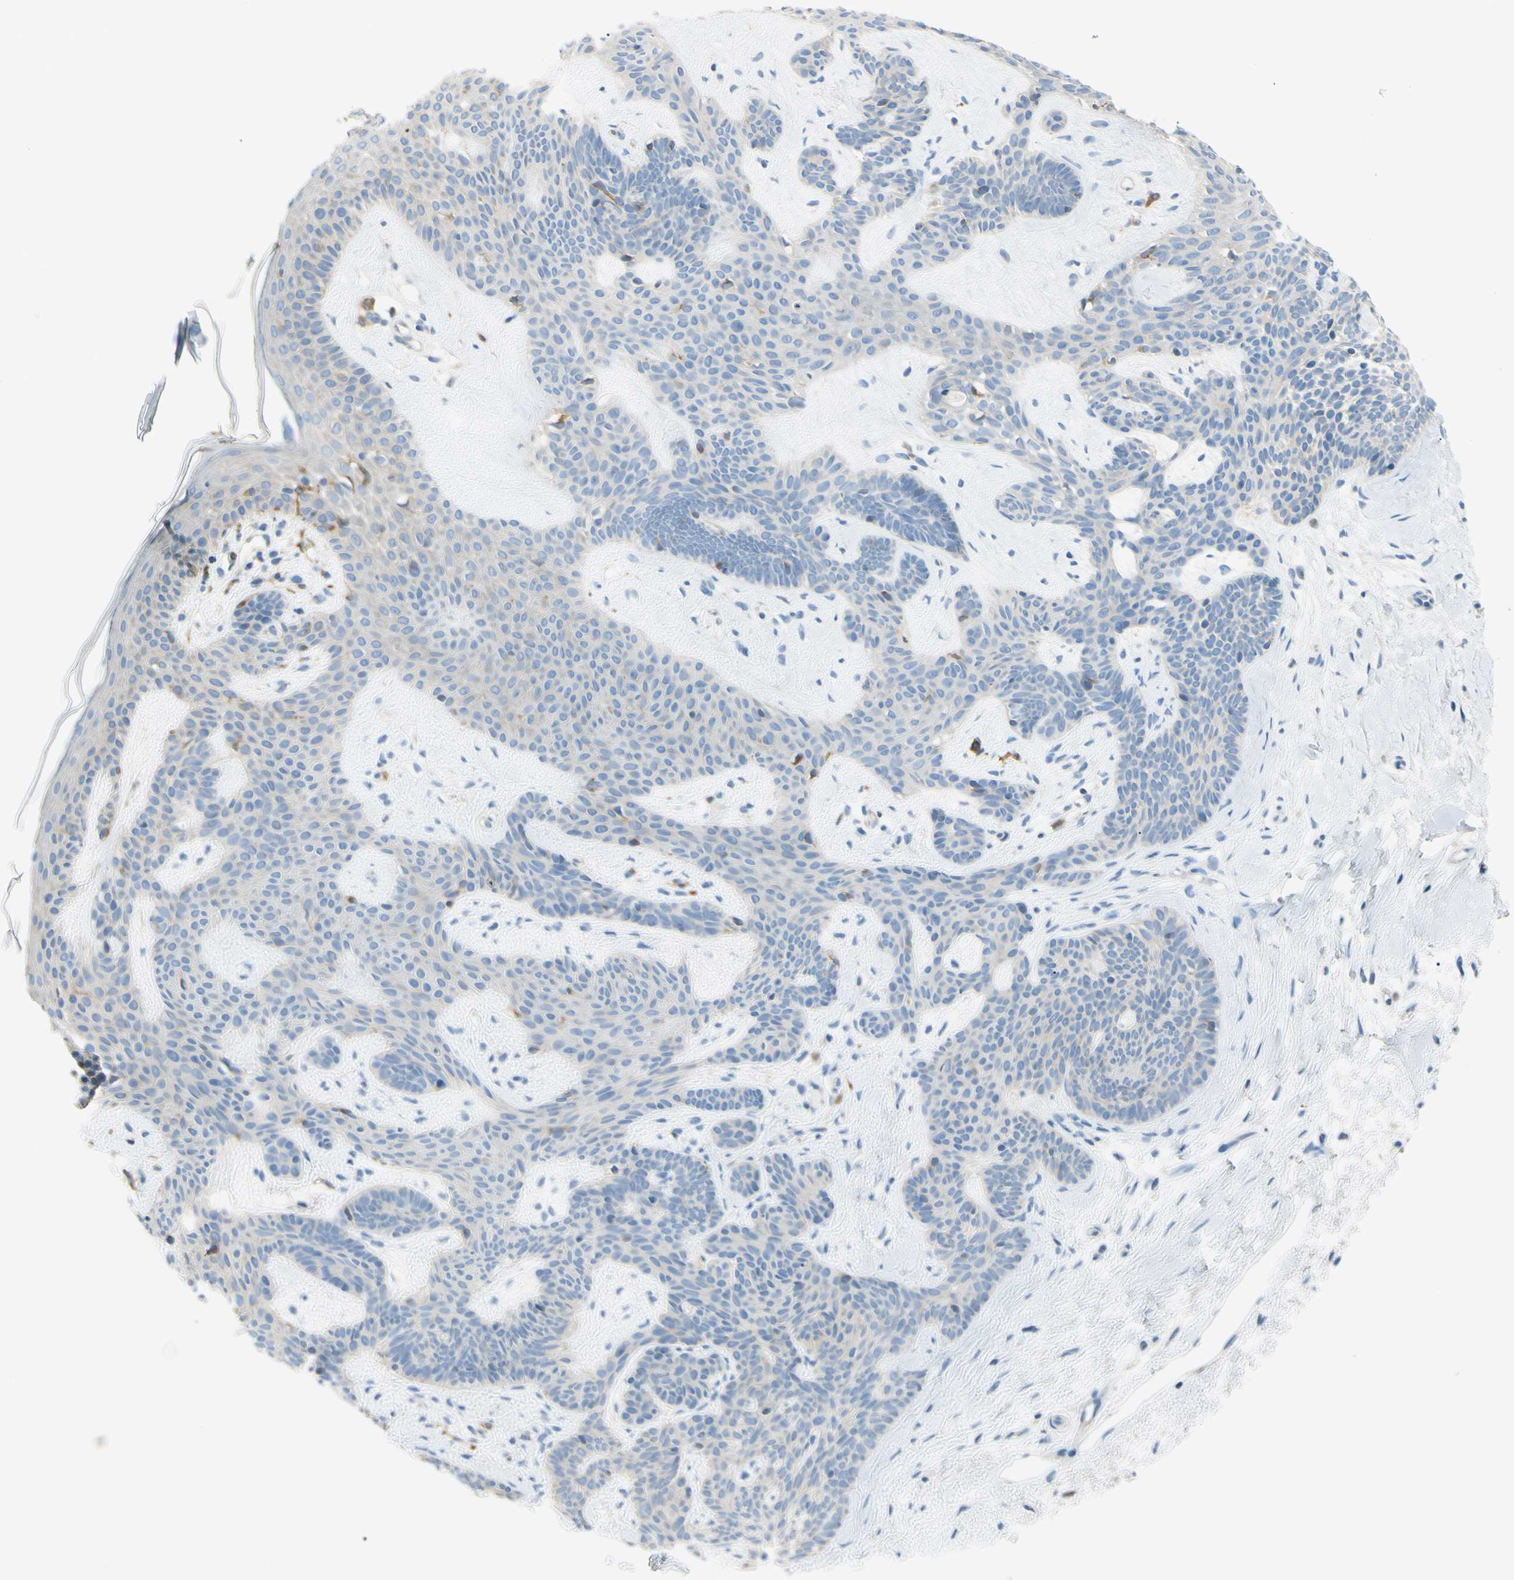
{"staining": {"intensity": "weak", "quantity": "<25%", "location": "cytoplasmic/membranous"}, "tissue": "skin cancer", "cell_type": "Tumor cells", "image_type": "cancer", "snomed": [{"axis": "morphology", "description": "Developmental malformation"}, {"axis": "morphology", "description": "Basal cell carcinoma"}, {"axis": "topography", "description": "Skin"}], "caption": "Basal cell carcinoma (skin) was stained to show a protein in brown. There is no significant staining in tumor cells.", "gene": "FRMD4B", "patient": {"sex": "female", "age": 62}}